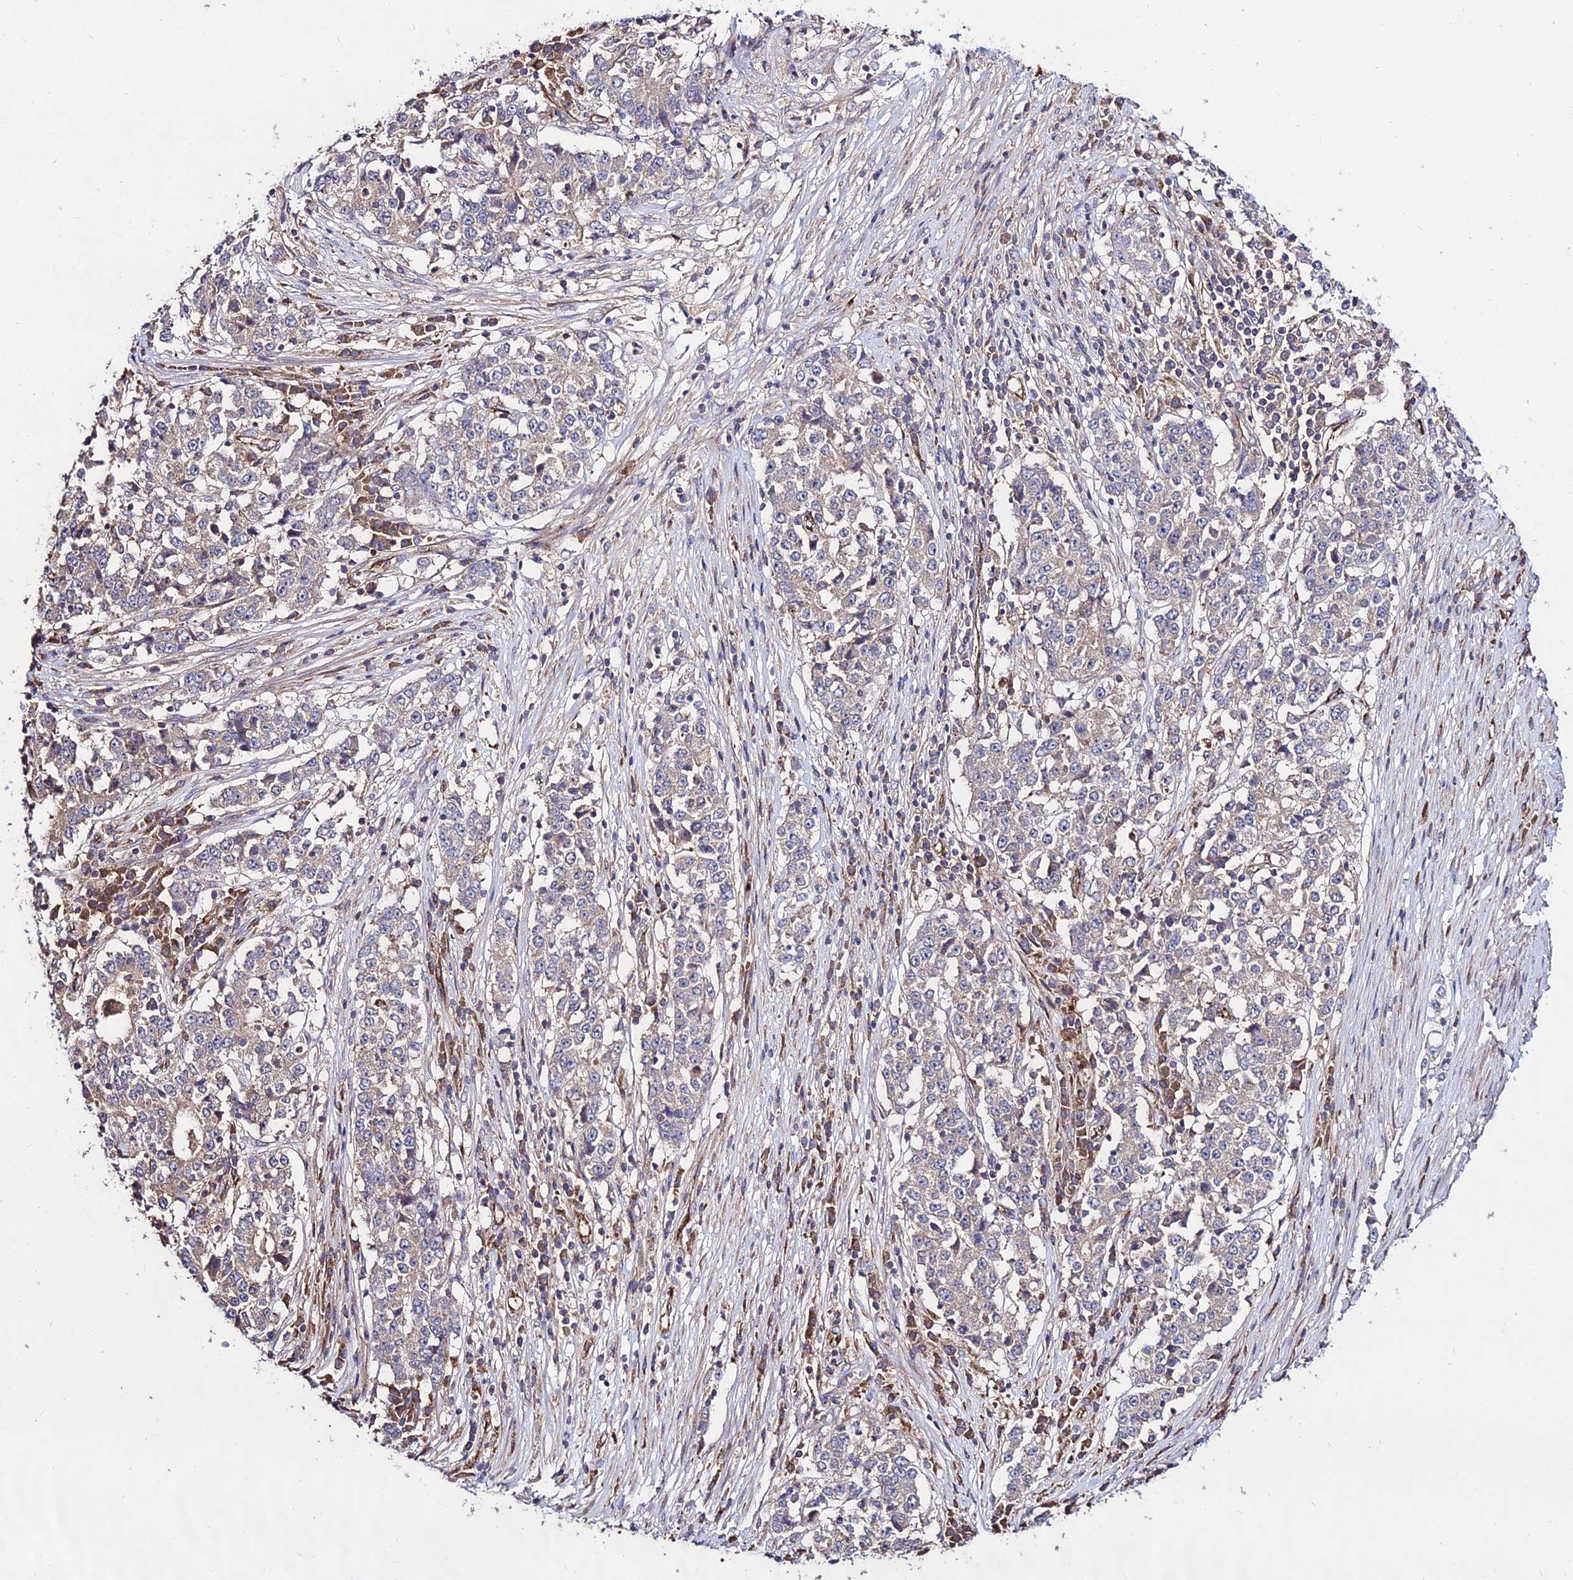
{"staining": {"intensity": "negative", "quantity": "none", "location": "none"}, "tissue": "stomach cancer", "cell_type": "Tumor cells", "image_type": "cancer", "snomed": [{"axis": "morphology", "description": "Adenocarcinoma, NOS"}, {"axis": "topography", "description": "Stomach"}], "caption": "Stomach cancer (adenocarcinoma) stained for a protein using IHC exhibits no positivity tumor cells.", "gene": "GRTP1", "patient": {"sex": "male", "age": 59}}